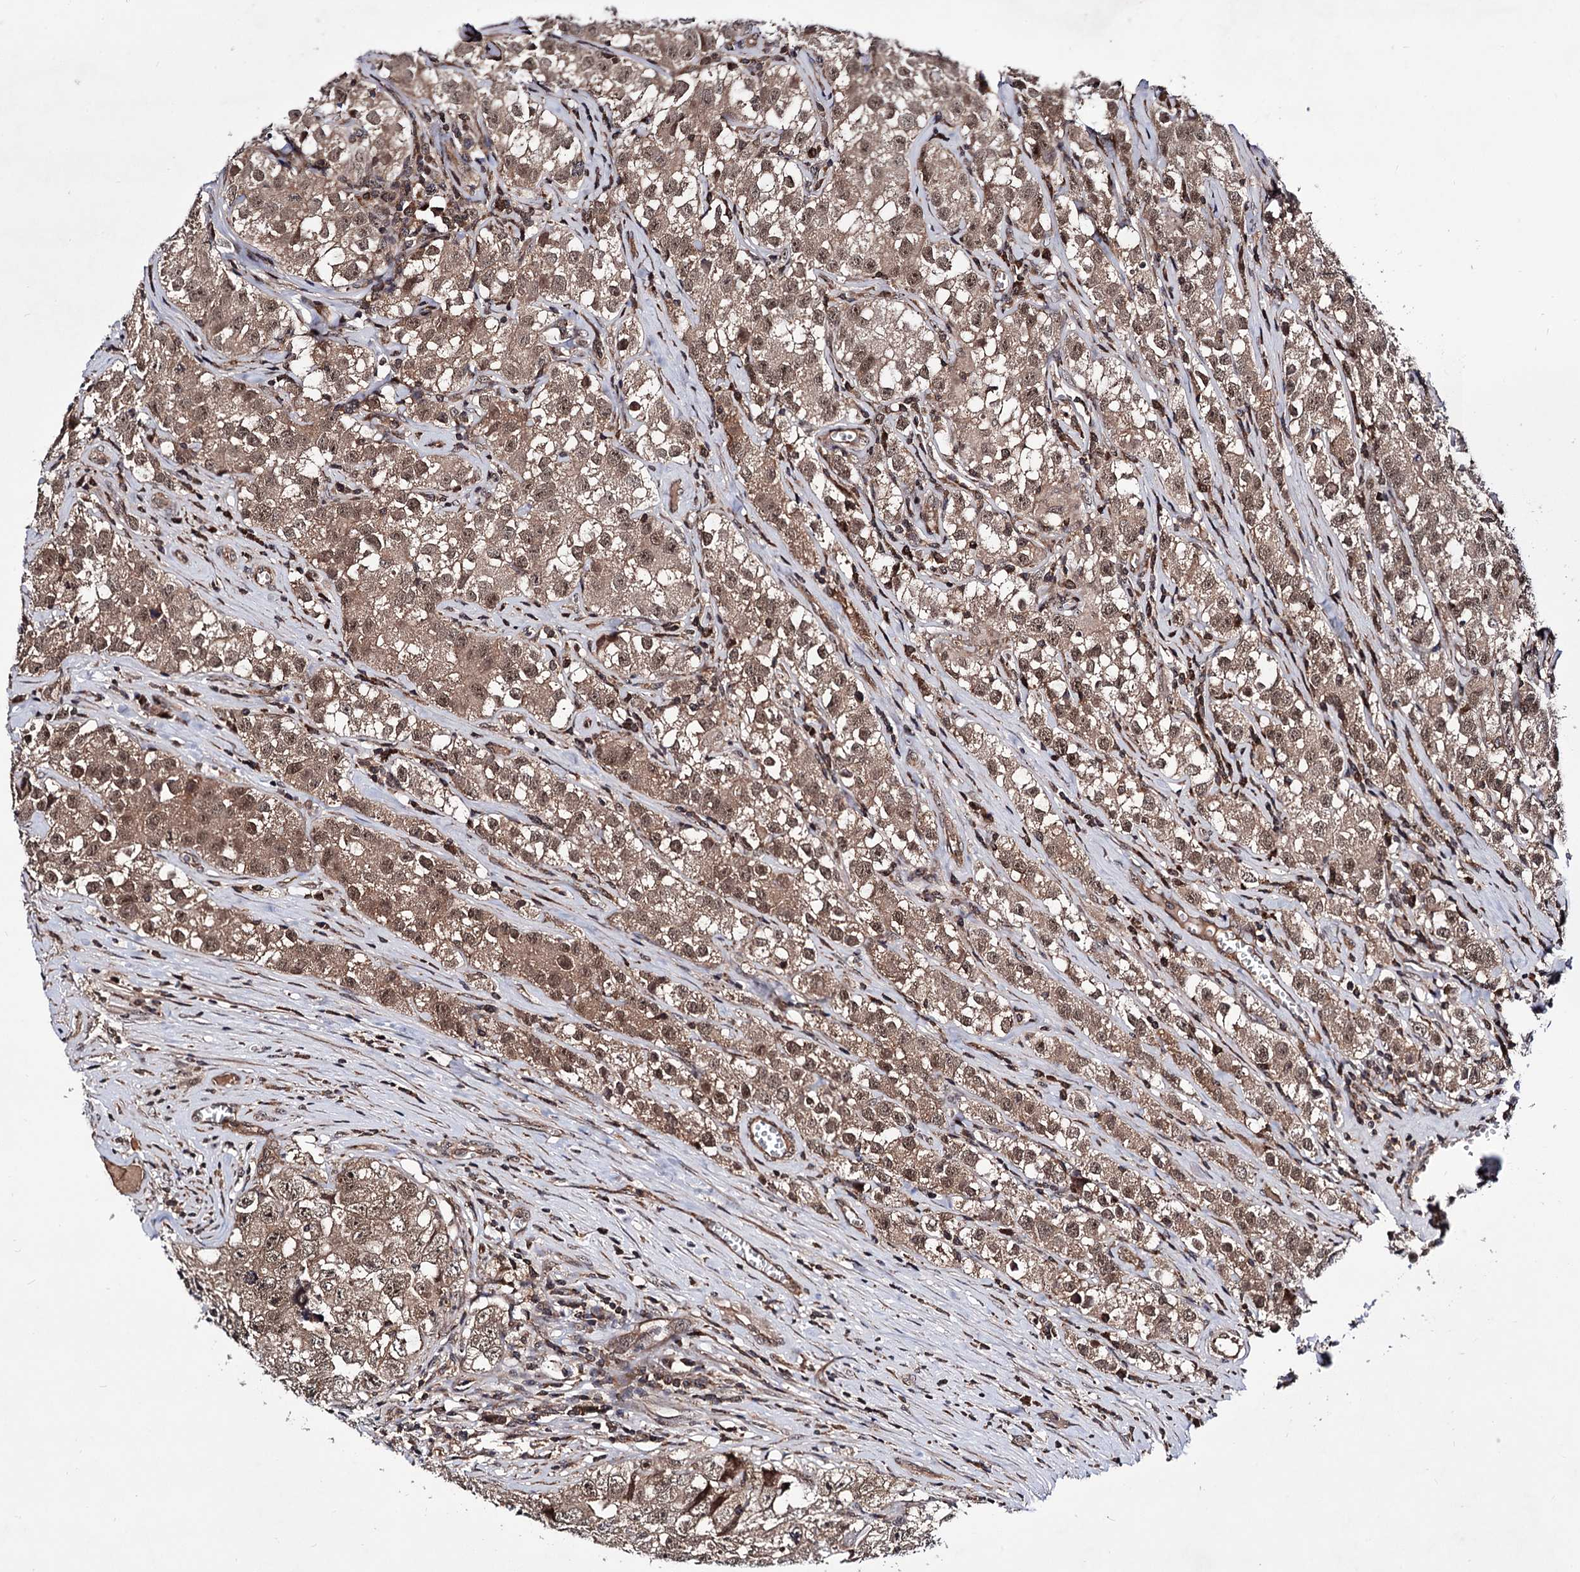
{"staining": {"intensity": "moderate", "quantity": ">75%", "location": "cytoplasmic/membranous,nuclear"}, "tissue": "testis cancer", "cell_type": "Tumor cells", "image_type": "cancer", "snomed": [{"axis": "morphology", "description": "Seminoma, NOS"}, {"axis": "morphology", "description": "Carcinoma, Embryonal, NOS"}, {"axis": "topography", "description": "Testis"}], "caption": "Testis cancer (seminoma) tissue shows moderate cytoplasmic/membranous and nuclear staining in approximately >75% of tumor cells, visualized by immunohistochemistry. (DAB (3,3'-diaminobenzidine) IHC, brown staining for protein, blue staining for nuclei).", "gene": "MICAL2", "patient": {"sex": "male", "age": 43}}